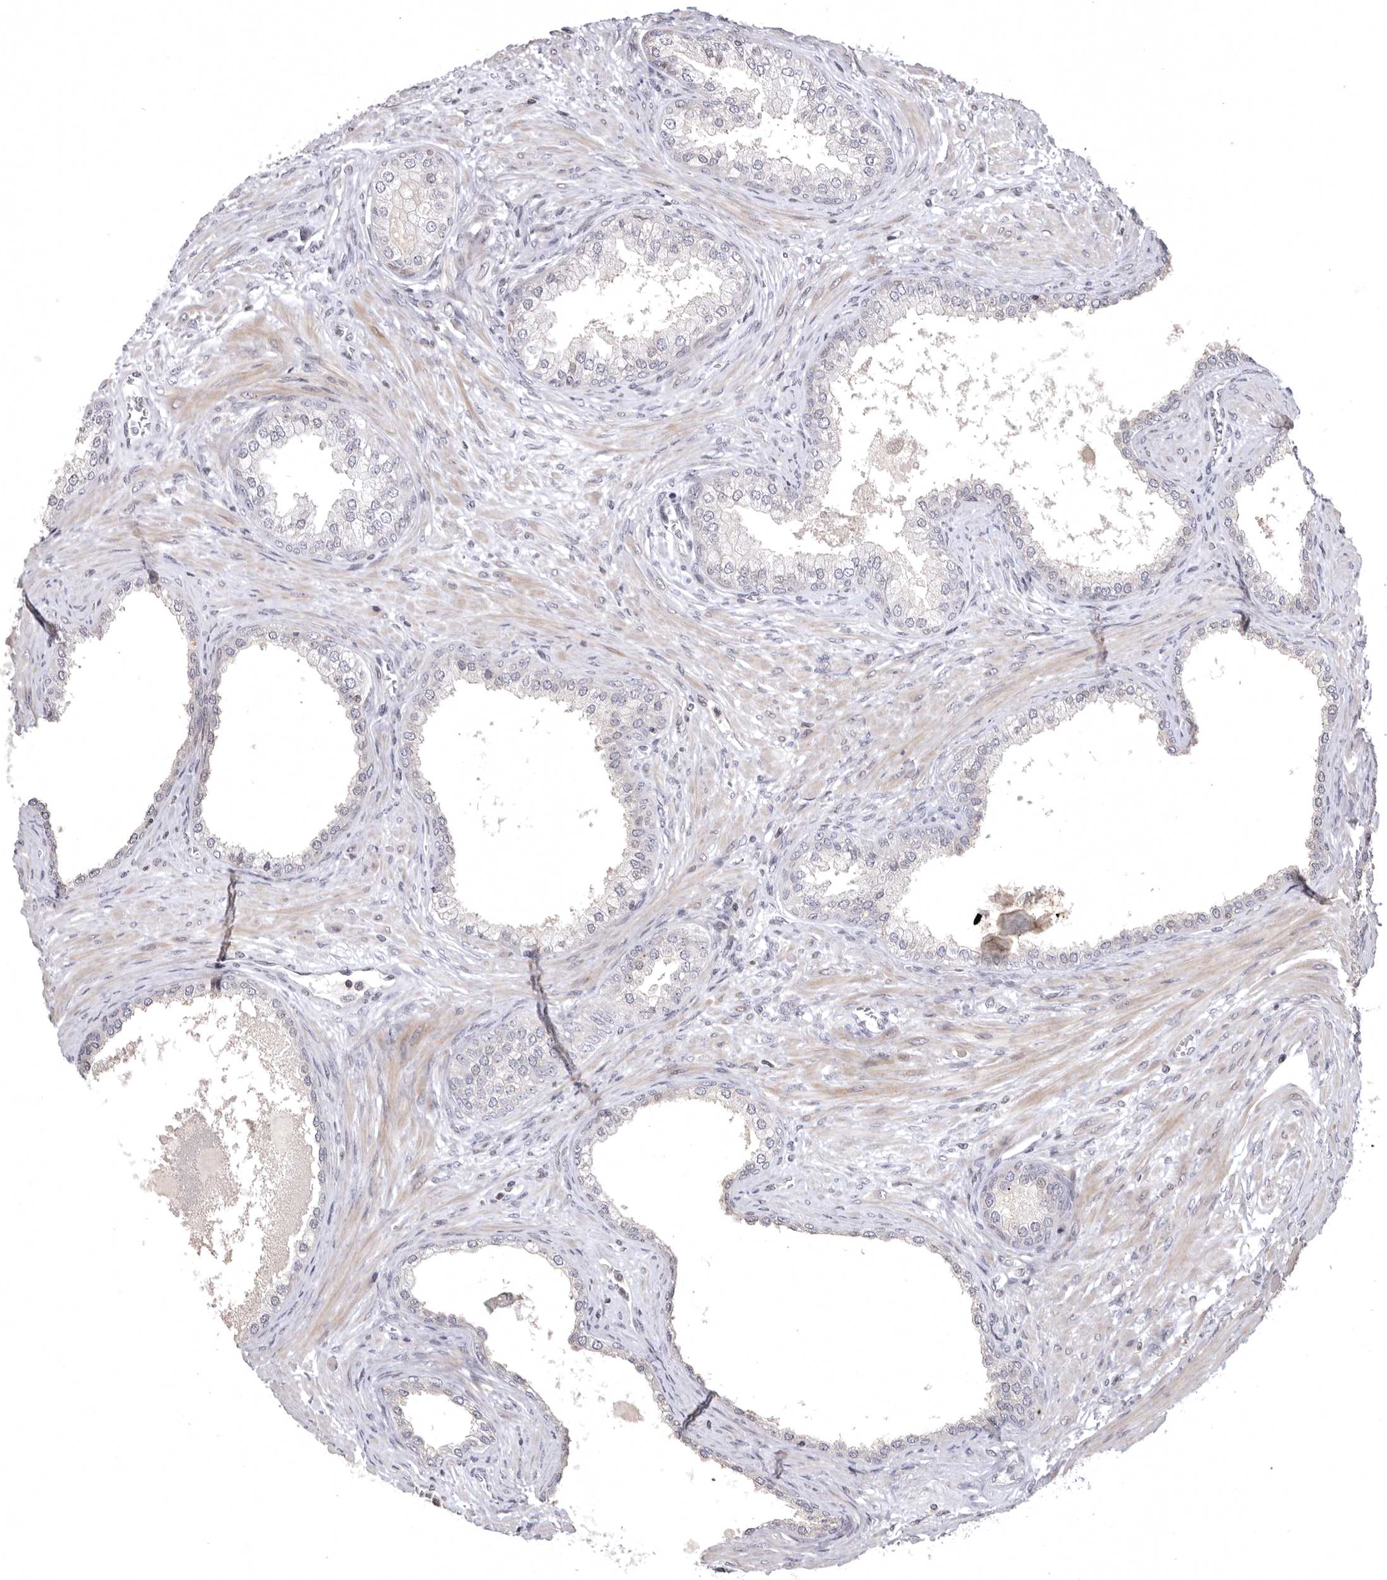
{"staining": {"intensity": "negative", "quantity": "none", "location": "none"}, "tissue": "prostate cancer", "cell_type": "Tumor cells", "image_type": "cancer", "snomed": [{"axis": "morphology", "description": "Normal tissue, NOS"}, {"axis": "morphology", "description": "Adenocarcinoma, Low grade"}, {"axis": "topography", "description": "Prostate"}, {"axis": "topography", "description": "Peripheral nerve tissue"}], "caption": "Tumor cells show no significant positivity in prostate cancer (adenocarcinoma (low-grade)).", "gene": "AZIN1", "patient": {"sex": "male", "age": 71}}